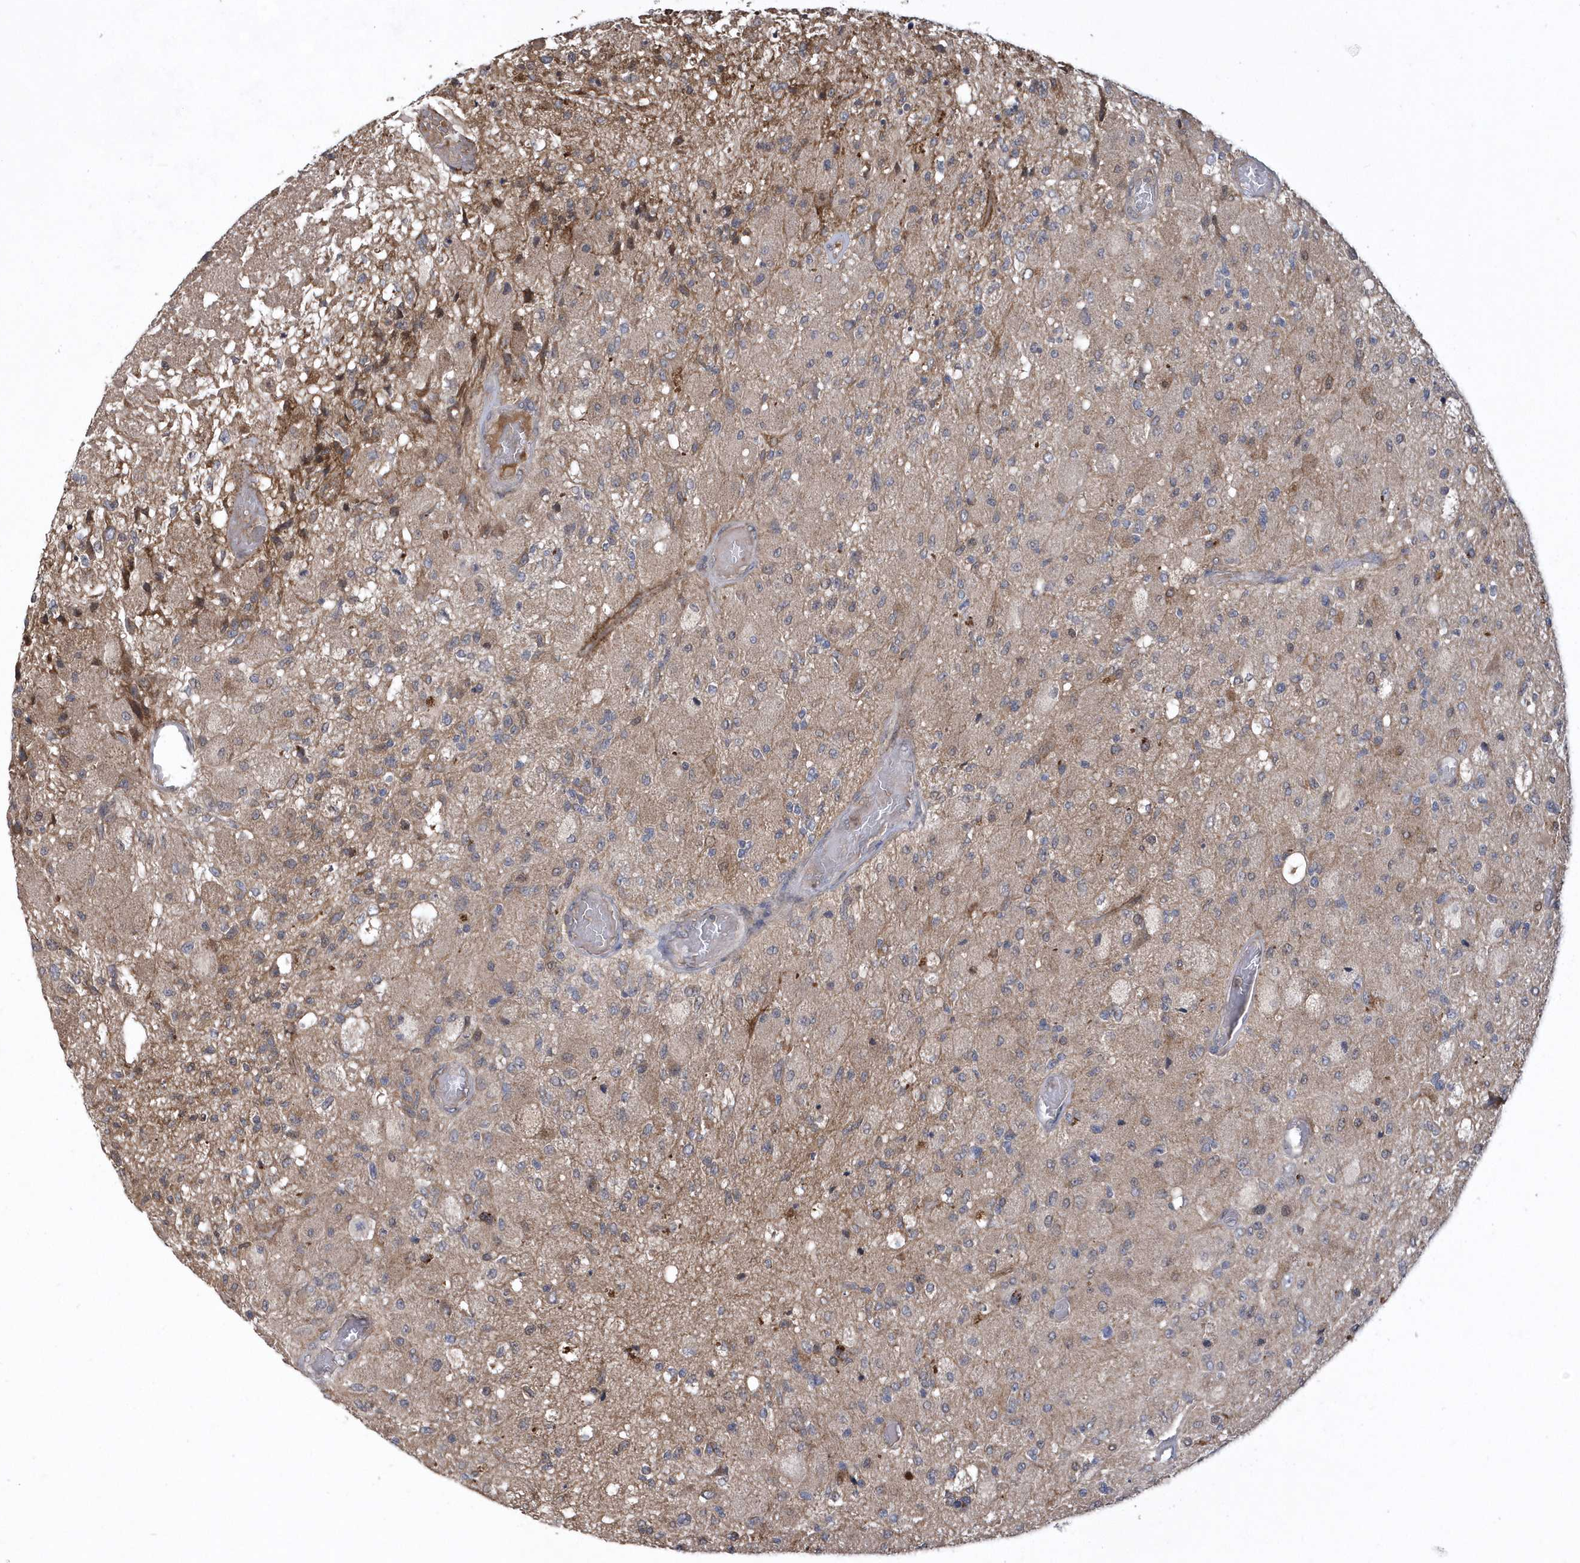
{"staining": {"intensity": "negative", "quantity": "none", "location": "none"}, "tissue": "glioma", "cell_type": "Tumor cells", "image_type": "cancer", "snomed": [{"axis": "morphology", "description": "Normal tissue, NOS"}, {"axis": "morphology", "description": "Glioma, malignant, High grade"}, {"axis": "topography", "description": "Cerebral cortex"}], "caption": "An IHC histopathology image of high-grade glioma (malignant) is shown. There is no staining in tumor cells of high-grade glioma (malignant).", "gene": "HMGCS1", "patient": {"sex": "male", "age": 77}}